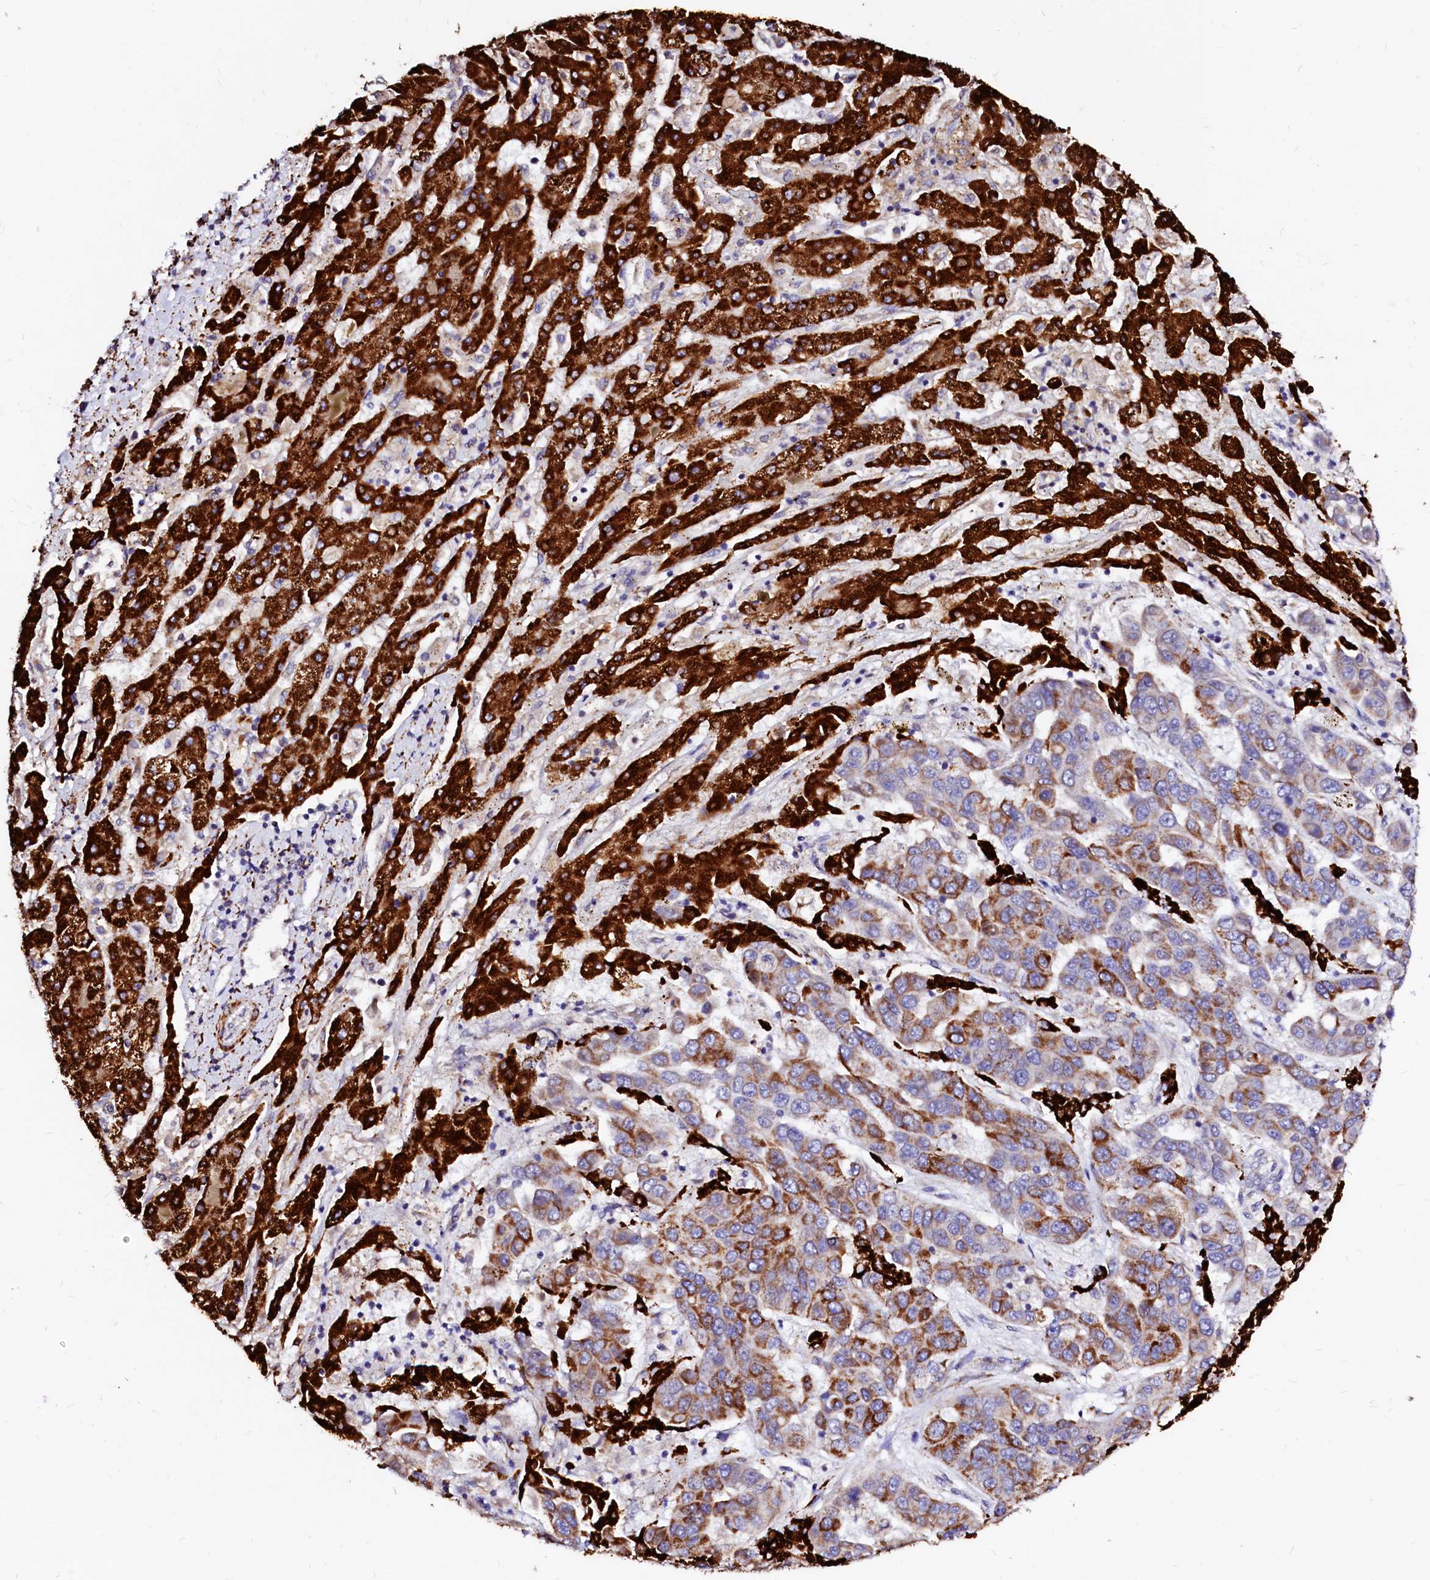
{"staining": {"intensity": "strong", "quantity": "25%-75%", "location": "cytoplasmic/membranous"}, "tissue": "liver cancer", "cell_type": "Tumor cells", "image_type": "cancer", "snomed": [{"axis": "morphology", "description": "Cholangiocarcinoma"}, {"axis": "topography", "description": "Liver"}], "caption": "Approximately 25%-75% of tumor cells in liver cancer (cholangiocarcinoma) show strong cytoplasmic/membranous protein staining as visualized by brown immunohistochemical staining.", "gene": "MAOB", "patient": {"sex": "female", "age": 52}}